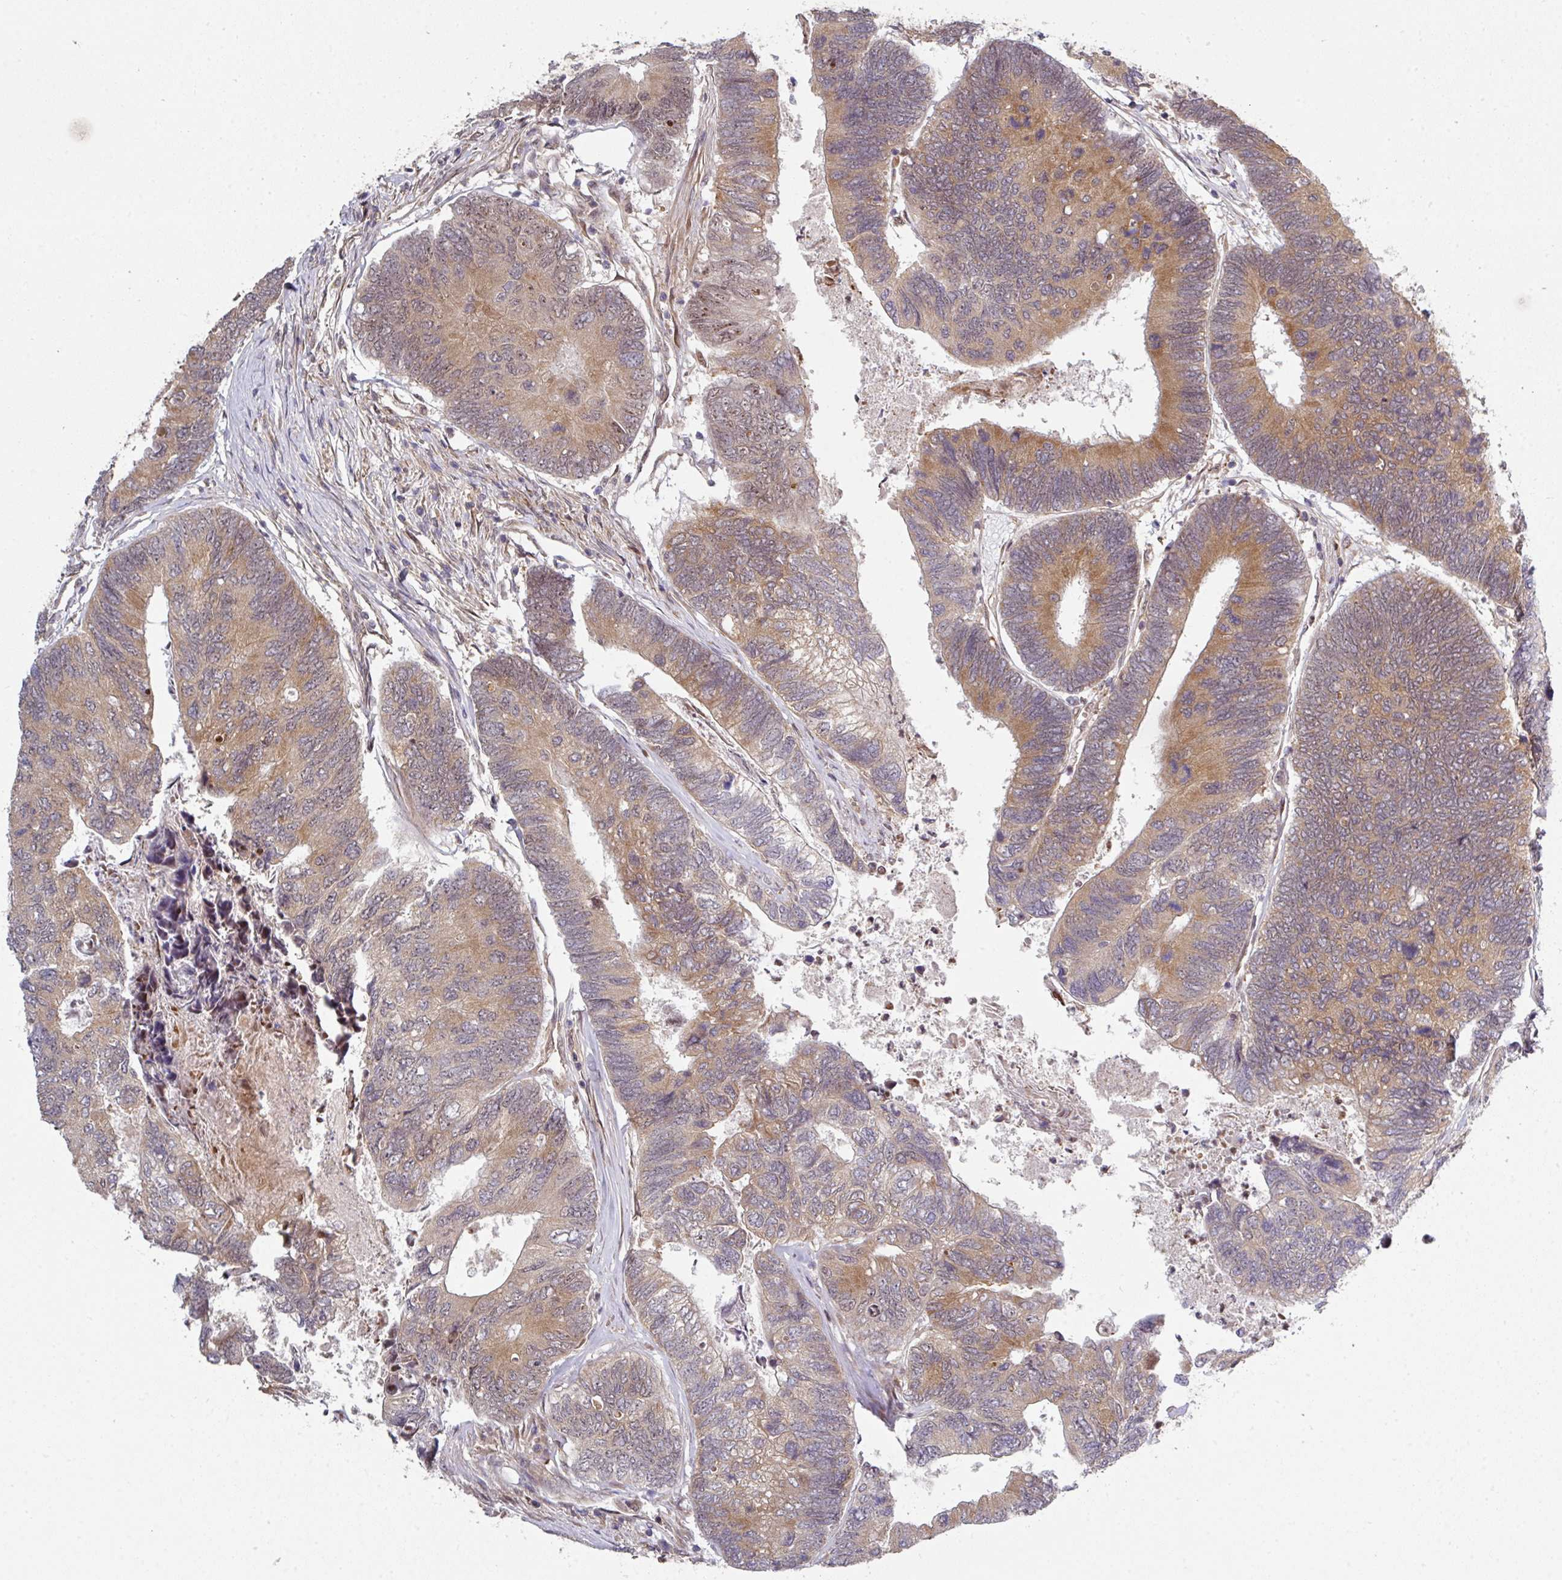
{"staining": {"intensity": "moderate", "quantity": ">75%", "location": "cytoplasmic/membranous"}, "tissue": "colorectal cancer", "cell_type": "Tumor cells", "image_type": "cancer", "snomed": [{"axis": "morphology", "description": "Adenocarcinoma, NOS"}, {"axis": "topography", "description": "Colon"}], "caption": "Protein staining of colorectal adenocarcinoma tissue demonstrates moderate cytoplasmic/membranous expression in approximately >75% of tumor cells.", "gene": "CAMLG", "patient": {"sex": "female", "age": 67}}